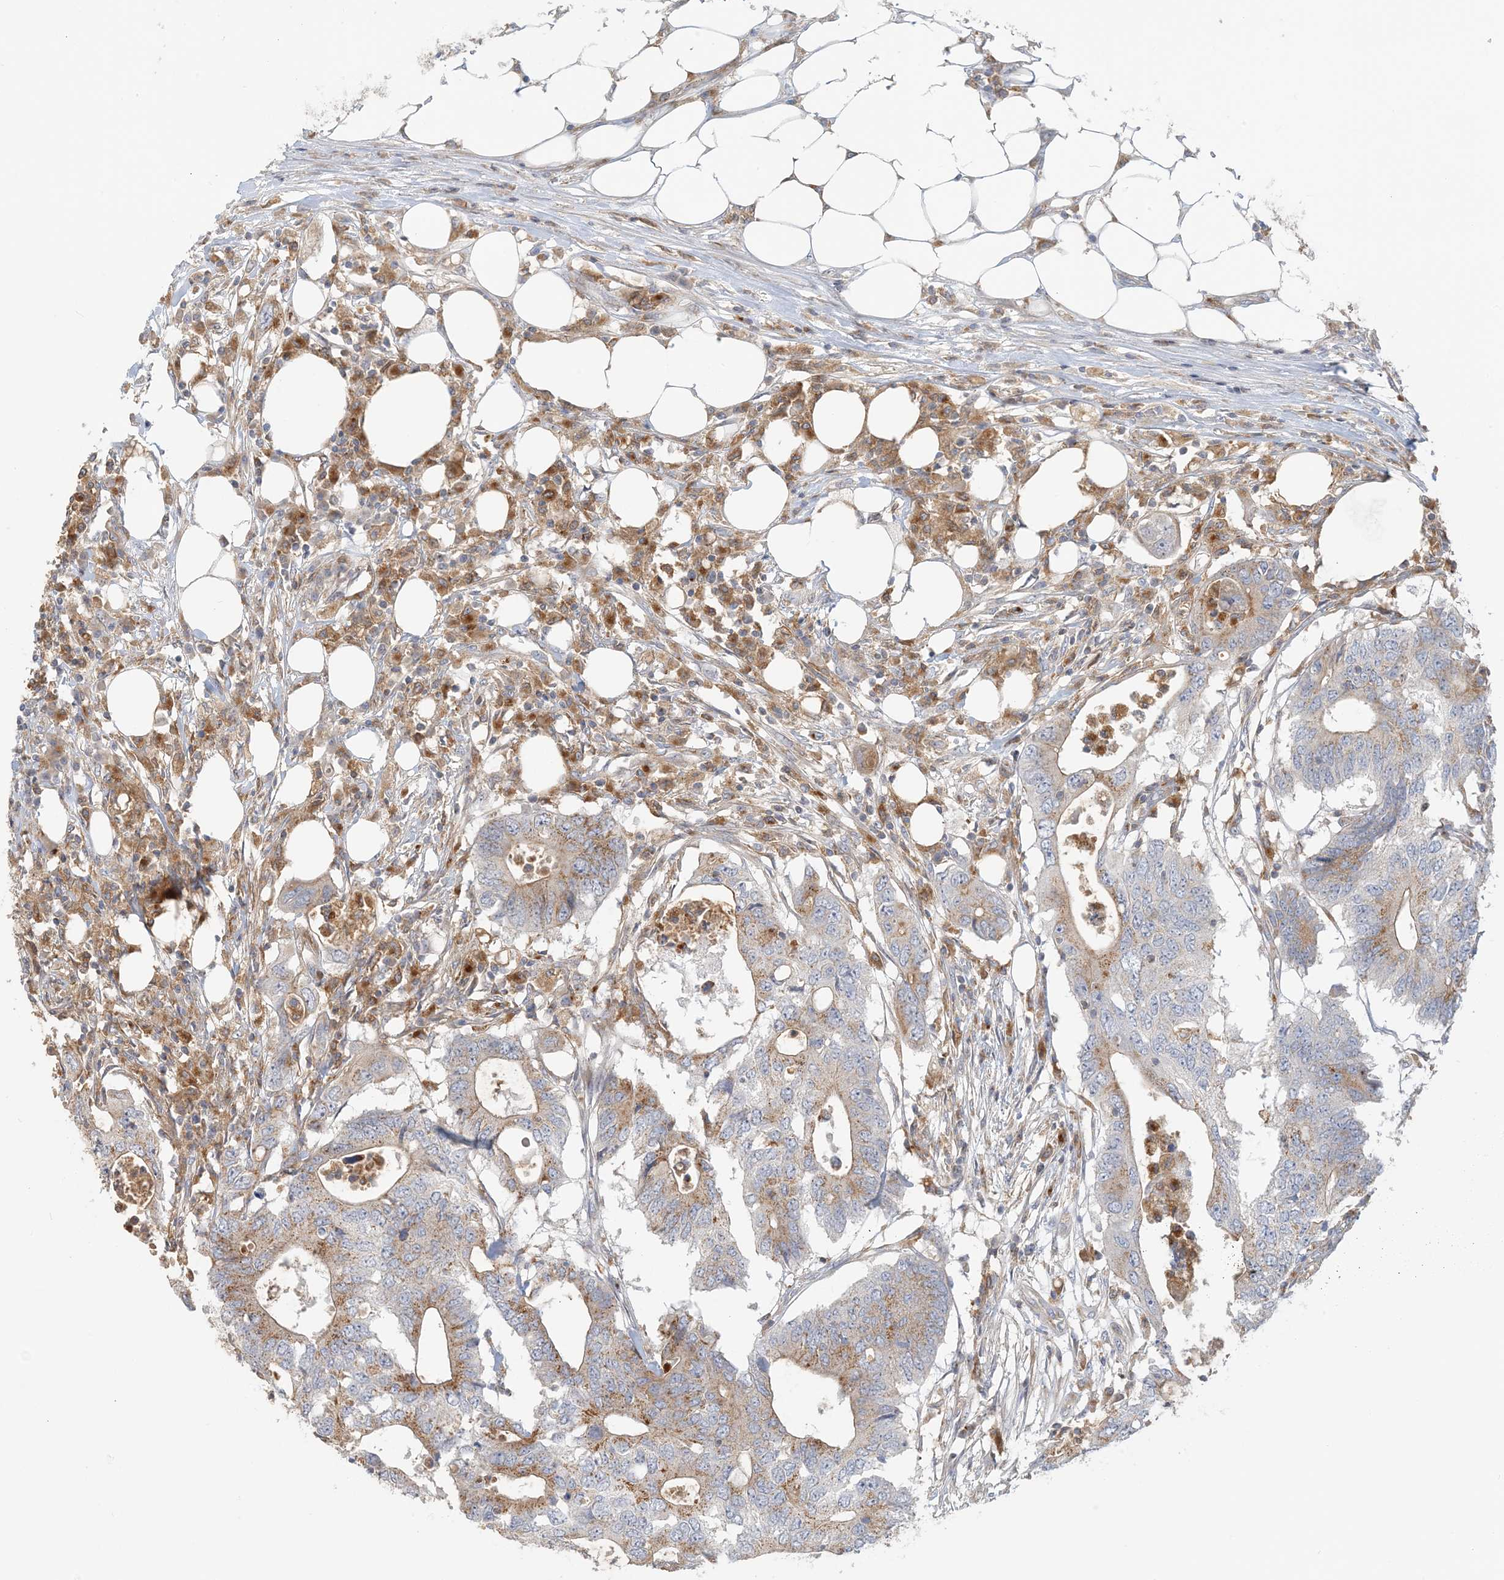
{"staining": {"intensity": "moderate", "quantity": ">75%", "location": "cytoplasmic/membranous"}, "tissue": "colorectal cancer", "cell_type": "Tumor cells", "image_type": "cancer", "snomed": [{"axis": "morphology", "description": "Adenocarcinoma, NOS"}, {"axis": "topography", "description": "Colon"}], "caption": "A photomicrograph of human colorectal cancer stained for a protein displays moderate cytoplasmic/membranous brown staining in tumor cells.", "gene": "SPPL2A", "patient": {"sex": "male", "age": 71}}